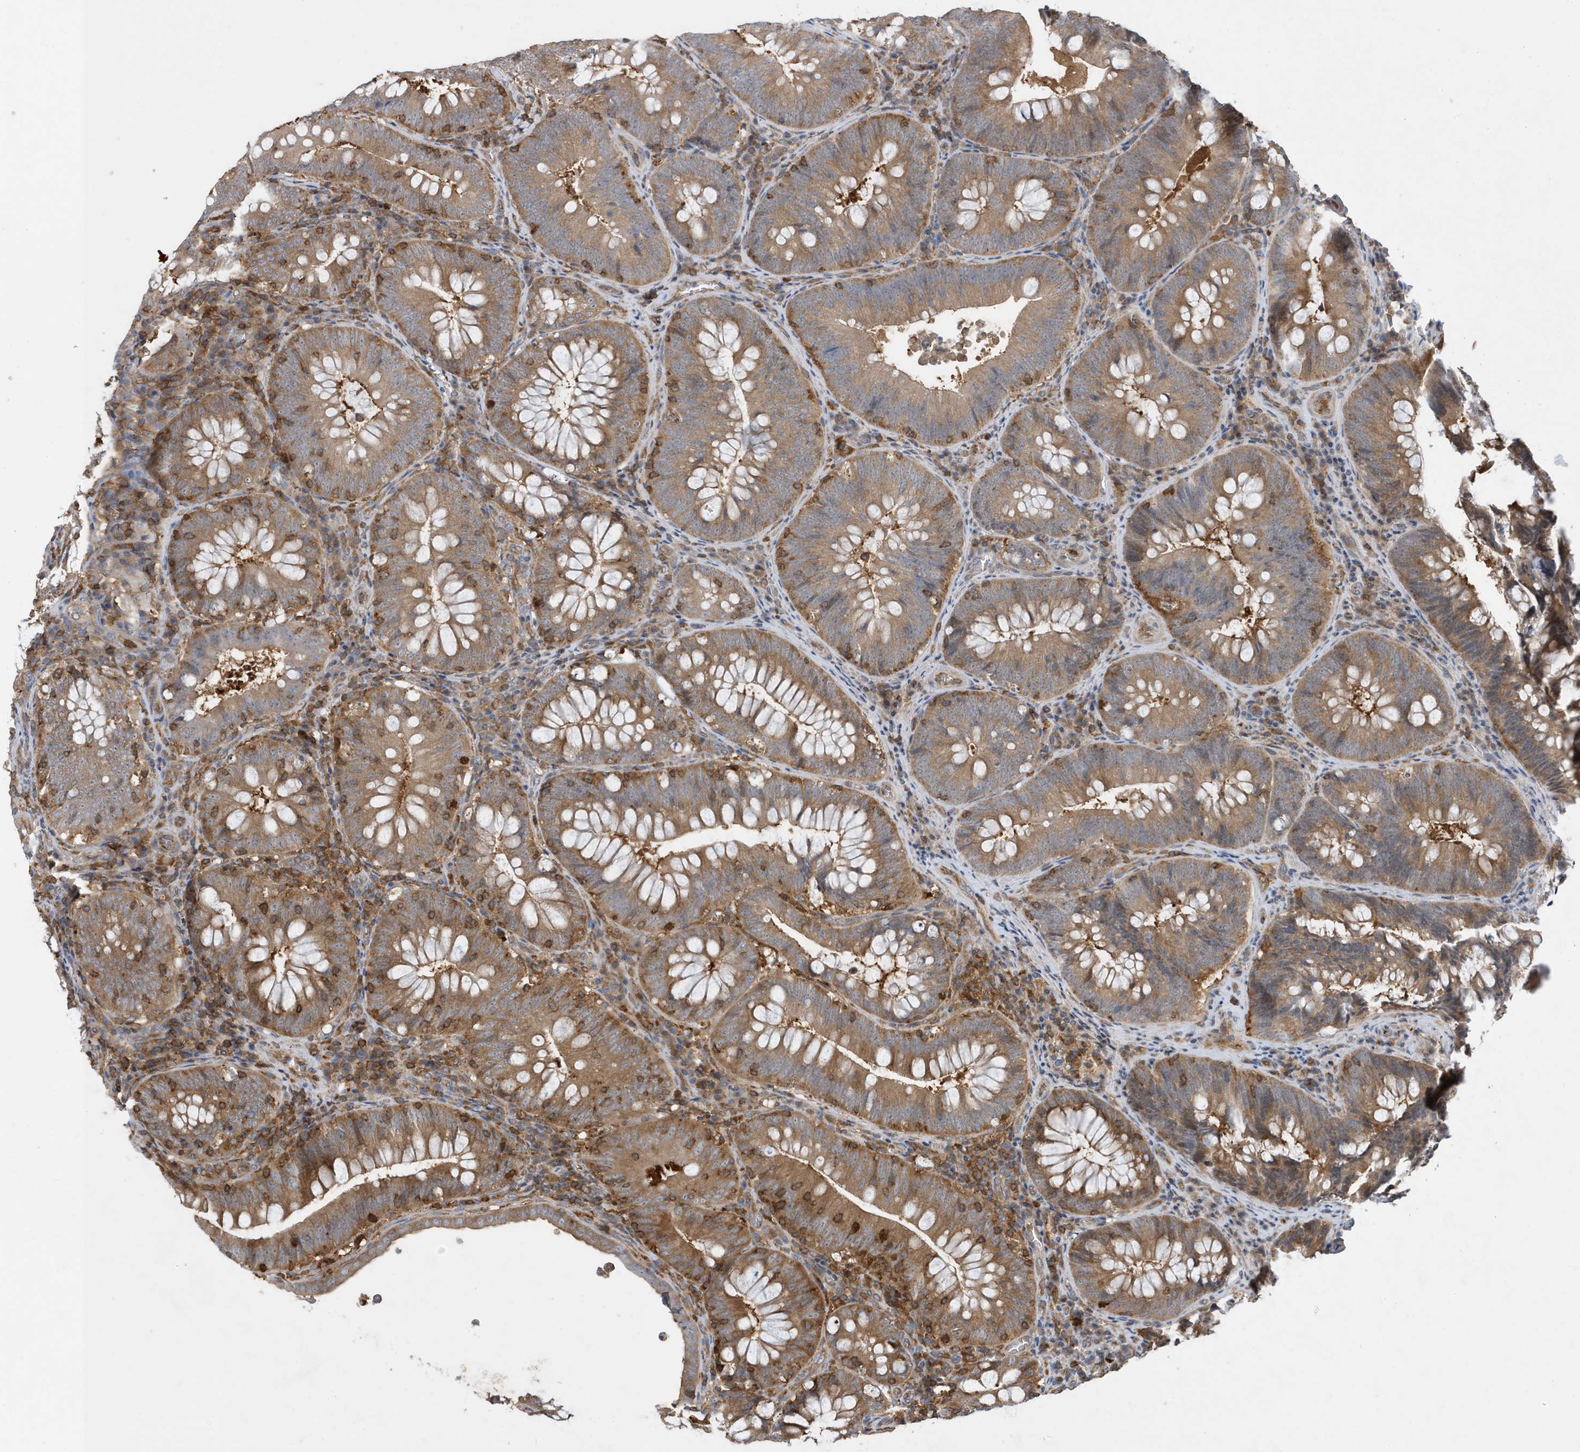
{"staining": {"intensity": "moderate", "quantity": ">75%", "location": "cytoplasmic/membranous"}, "tissue": "colorectal cancer", "cell_type": "Tumor cells", "image_type": "cancer", "snomed": [{"axis": "morphology", "description": "Normal tissue, NOS"}, {"axis": "topography", "description": "Colon"}], "caption": "Colorectal cancer stained with a brown dye displays moderate cytoplasmic/membranous positive staining in about >75% of tumor cells.", "gene": "LAPTM4A", "patient": {"sex": "female", "age": 82}}